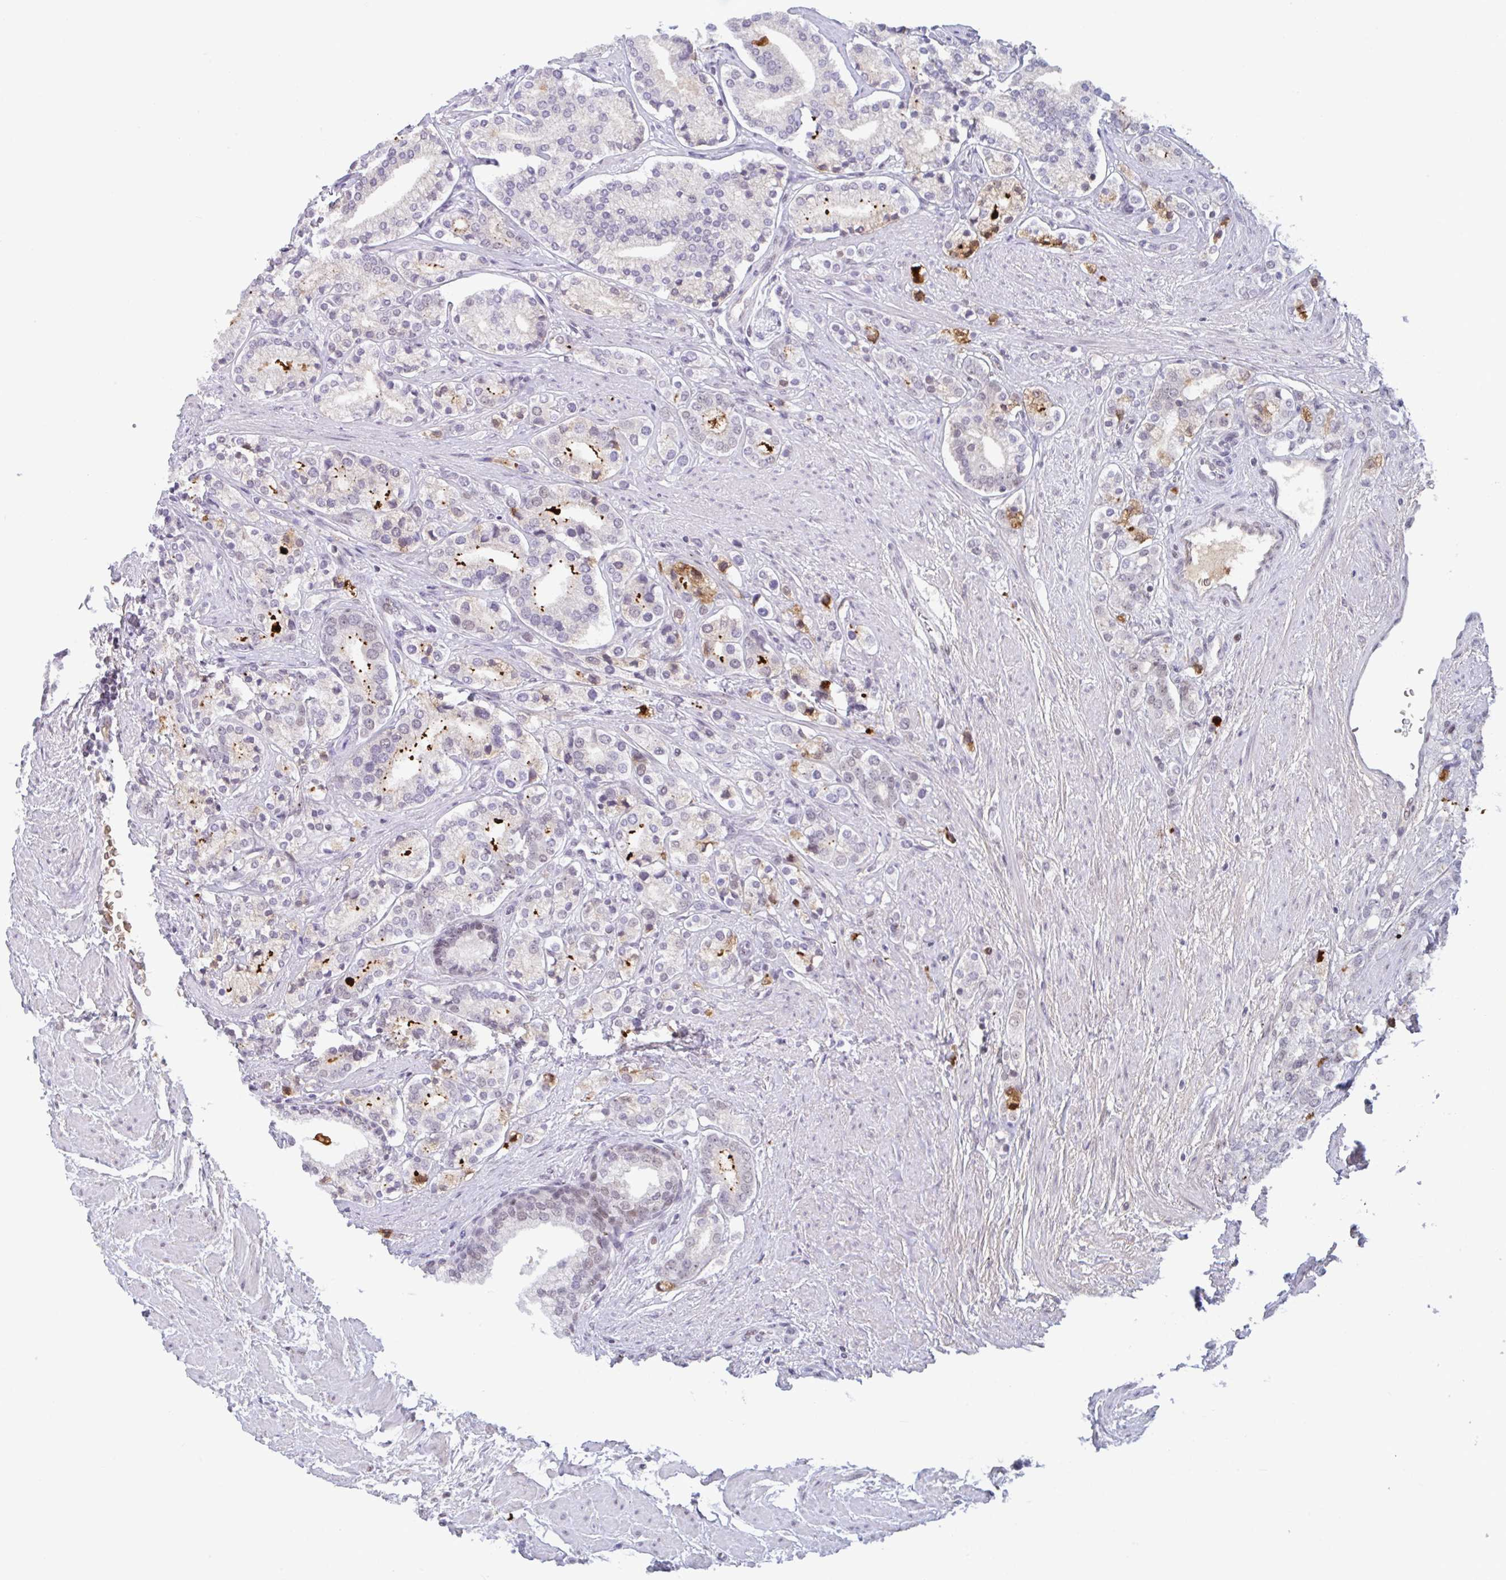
{"staining": {"intensity": "weak", "quantity": "<25%", "location": "nuclear"}, "tissue": "prostate cancer", "cell_type": "Tumor cells", "image_type": "cancer", "snomed": [{"axis": "morphology", "description": "Adenocarcinoma, High grade"}, {"axis": "topography", "description": "Prostate"}], "caption": "High power microscopy photomicrograph of an immunohistochemistry image of prostate adenocarcinoma (high-grade), revealing no significant positivity in tumor cells. Brightfield microscopy of immunohistochemistry stained with DAB (brown) and hematoxylin (blue), captured at high magnification.", "gene": "PLG", "patient": {"sex": "male", "age": 58}}